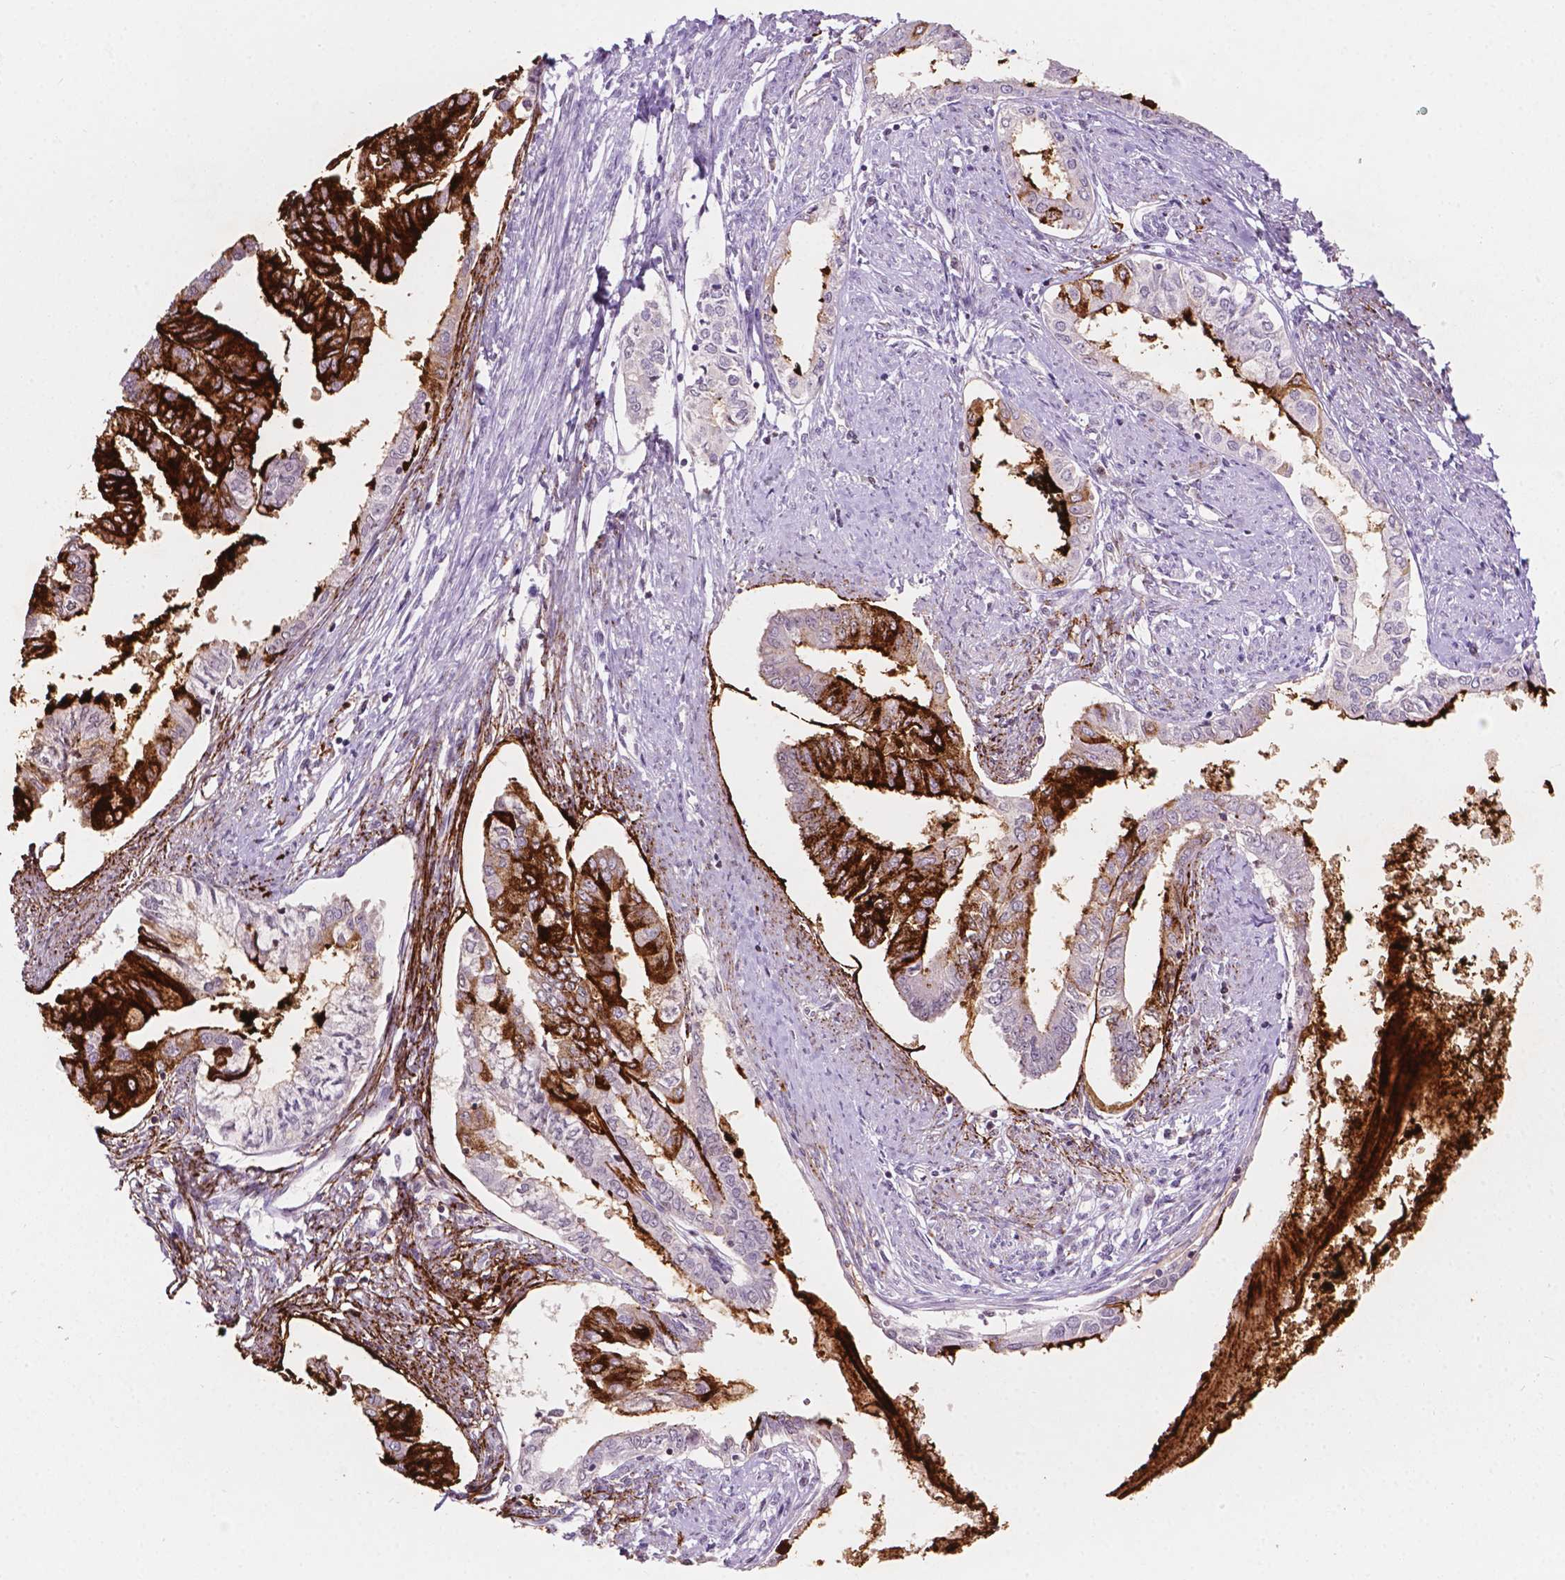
{"staining": {"intensity": "strong", "quantity": "25%-75%", "location": "cytoplasmic/membranous"}, "tissue": "endometrial cancer", "cell_type": "Tumor cells", "image_type": "cancer", "snomed": [{"axis": "morphology", "description": "Adenocarcinoma, NOS"}, {"axis": "topography", "description": "Endometrium"}], "caption": "Immunohistochemistry (IHC) (DAB (3,3'-diaminobenzidine)) staining of human adenocarcinoma (endometrial) shows strong cytoplasmic/membranous protein expression in approximately 25%-75% of tumor cells.", "gene": "TM6SF2", "patient": {"sex": "female", "age": 76}}